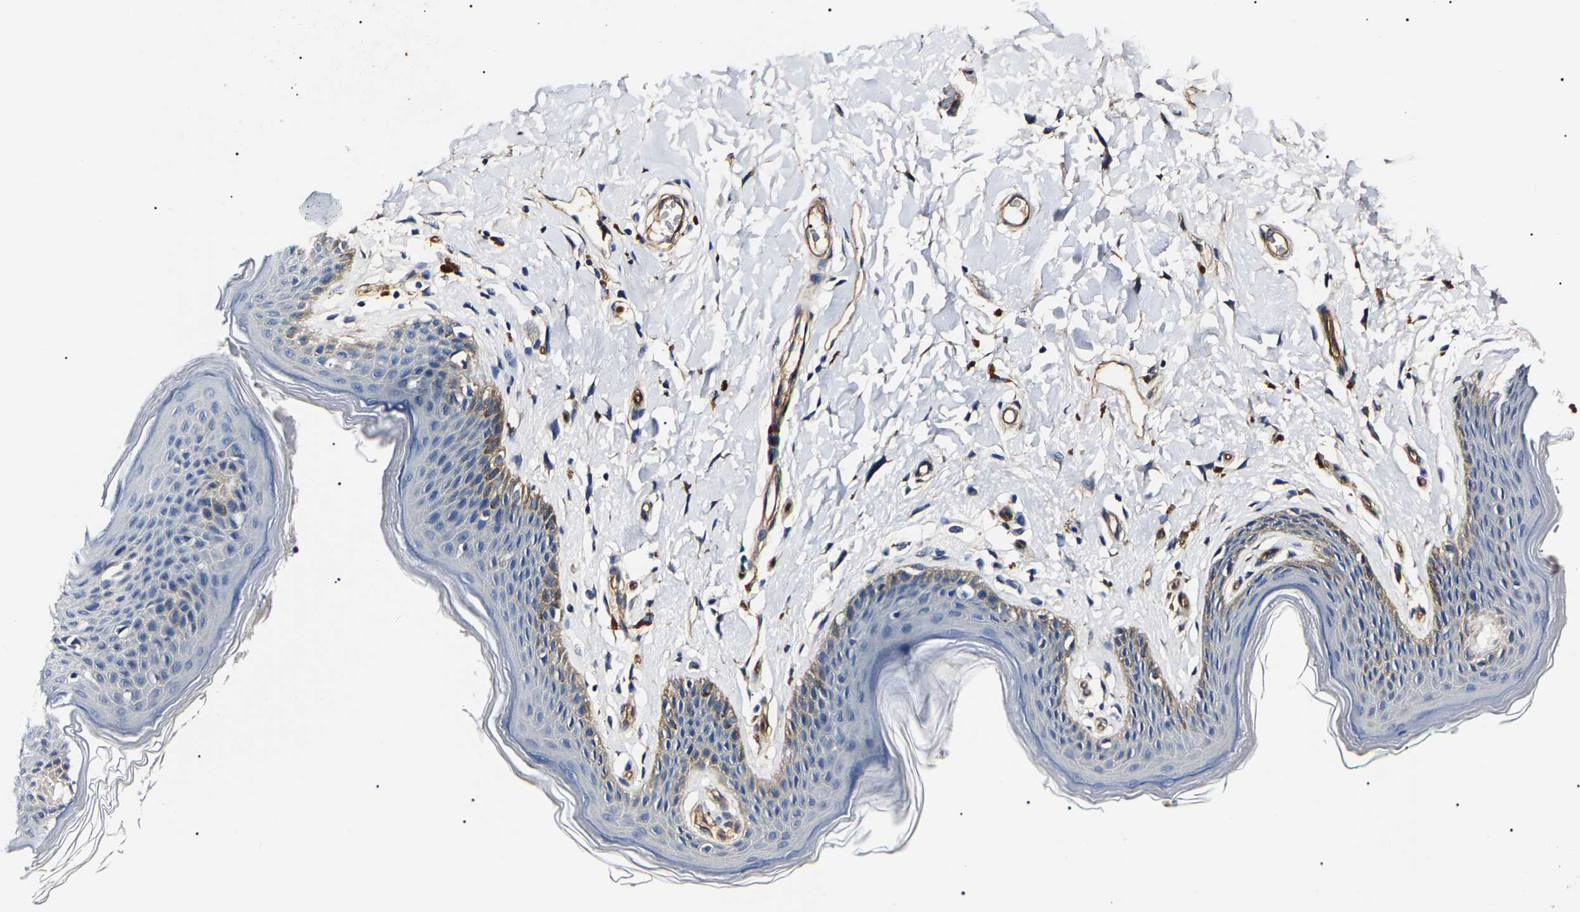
{"staining": {"intensity": "moderate", "quantity": "<25%", "location": "cytoplasmic/membranous"}, "tissue": "skin", "cell_type": "Epidermal cells", "image_type": "normal", "snomed": [{"axis": "morphology", "description": "Normal tissue, NOS"}, {"axis": "topography", "description": "Vulva"}], "caption": "The immunohistochemical stain labels moderate cytoplasmic/membranous staining in epidermal cells of benign skin.", "gene": "KLHL42", "patient": {"sex": "female", "age": 66}}